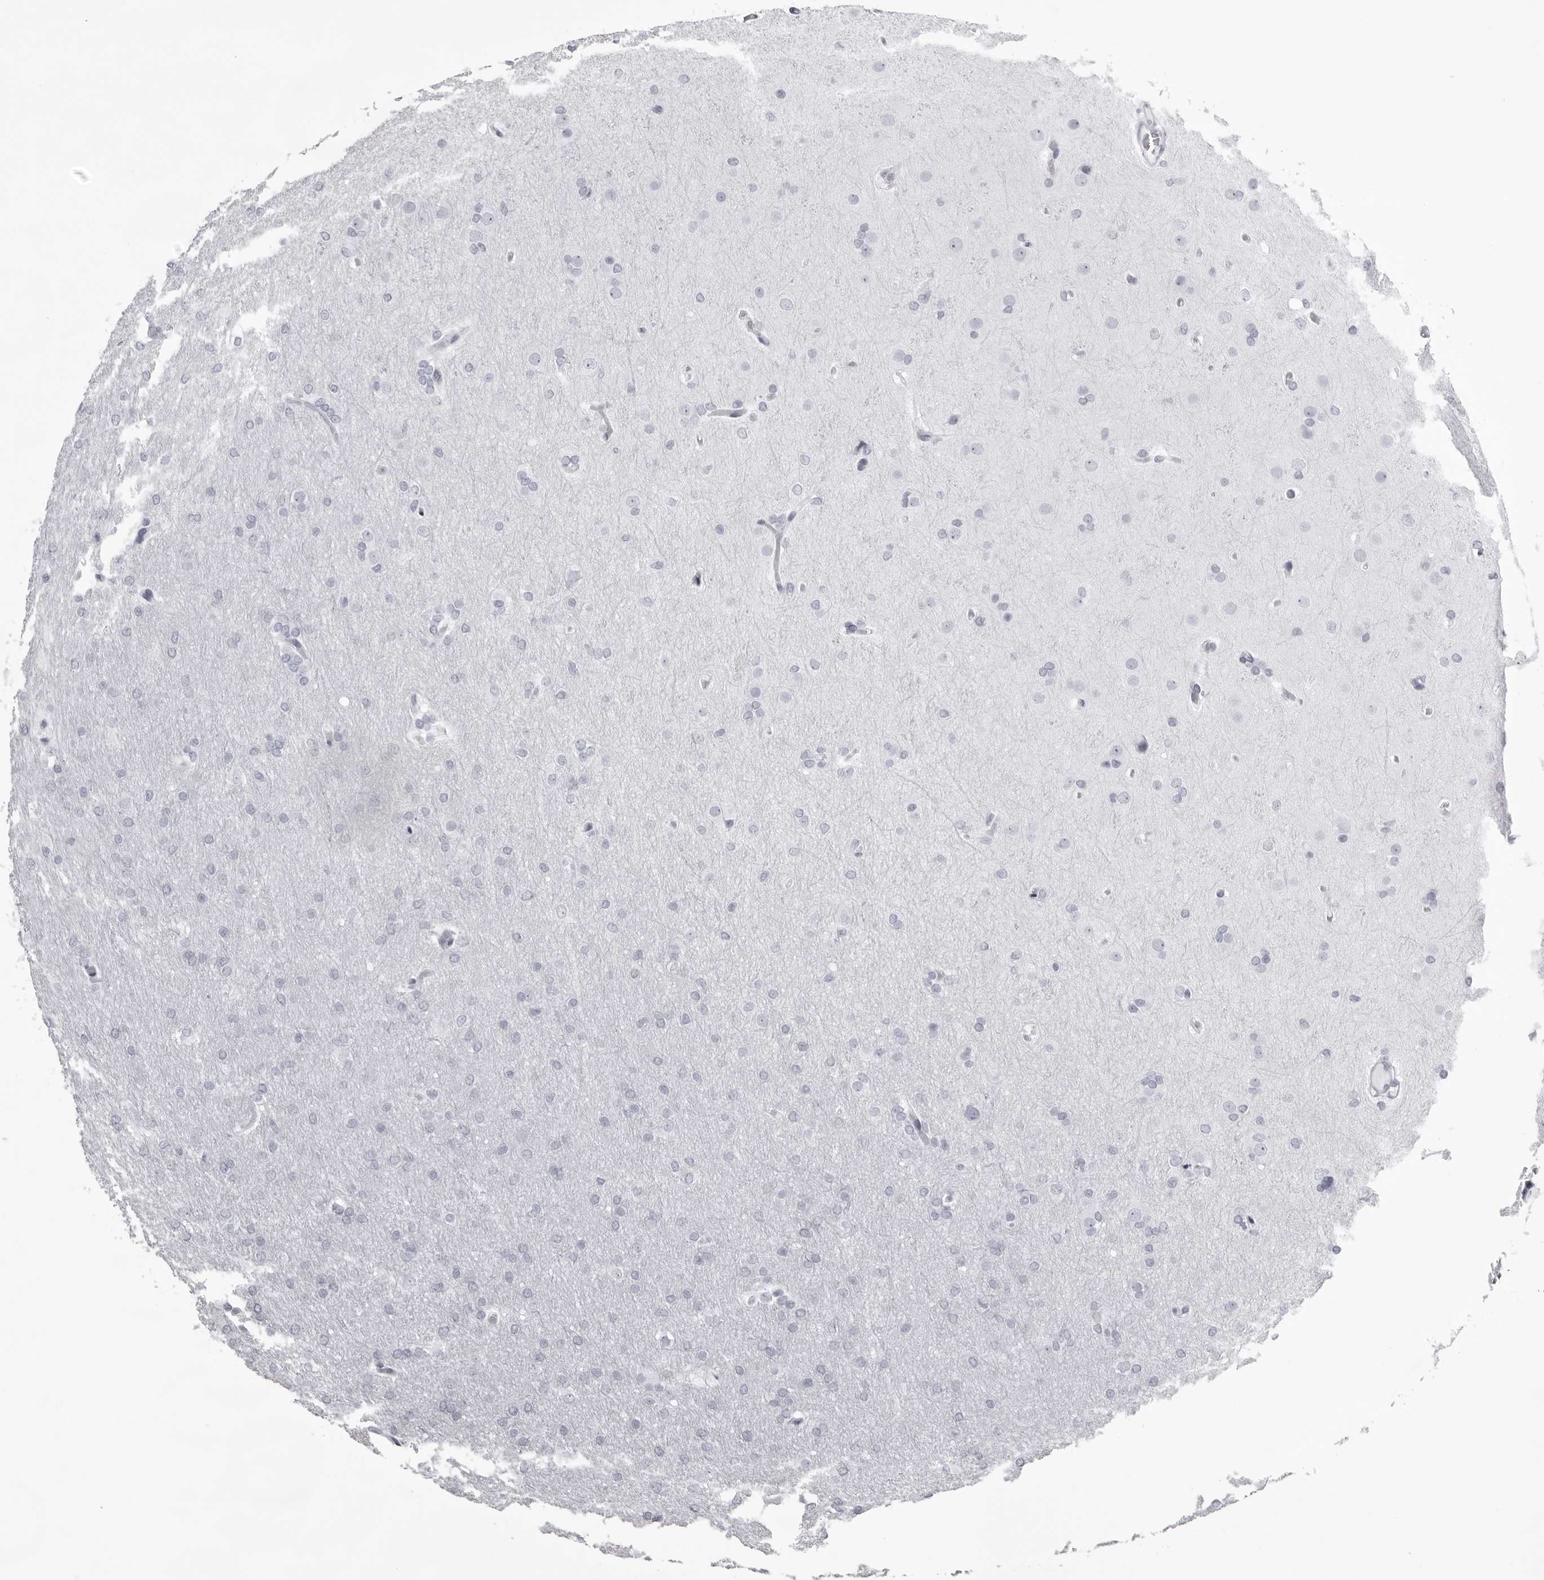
{"staining": {"intensity": "negative", "quantity": "none", "location": "none"}, "tissue": "glioma", "cell_type": "Tumor cells", "image_type": "cancer", "snomed": [{"axis": "morphology", "description": "Glioma, malignant, High grade"}, {"axis": "topography", "description": "Cerebral cortex"}], "caption": "Immunohistochemistry micrograph of malignant glioma (high-grade) stained for a protein (brown), which displays no staining in tumor cells. (DAB IHC, high magnification).", "gene": "UROD", "patient": {"sex": "female", "age": 36}}